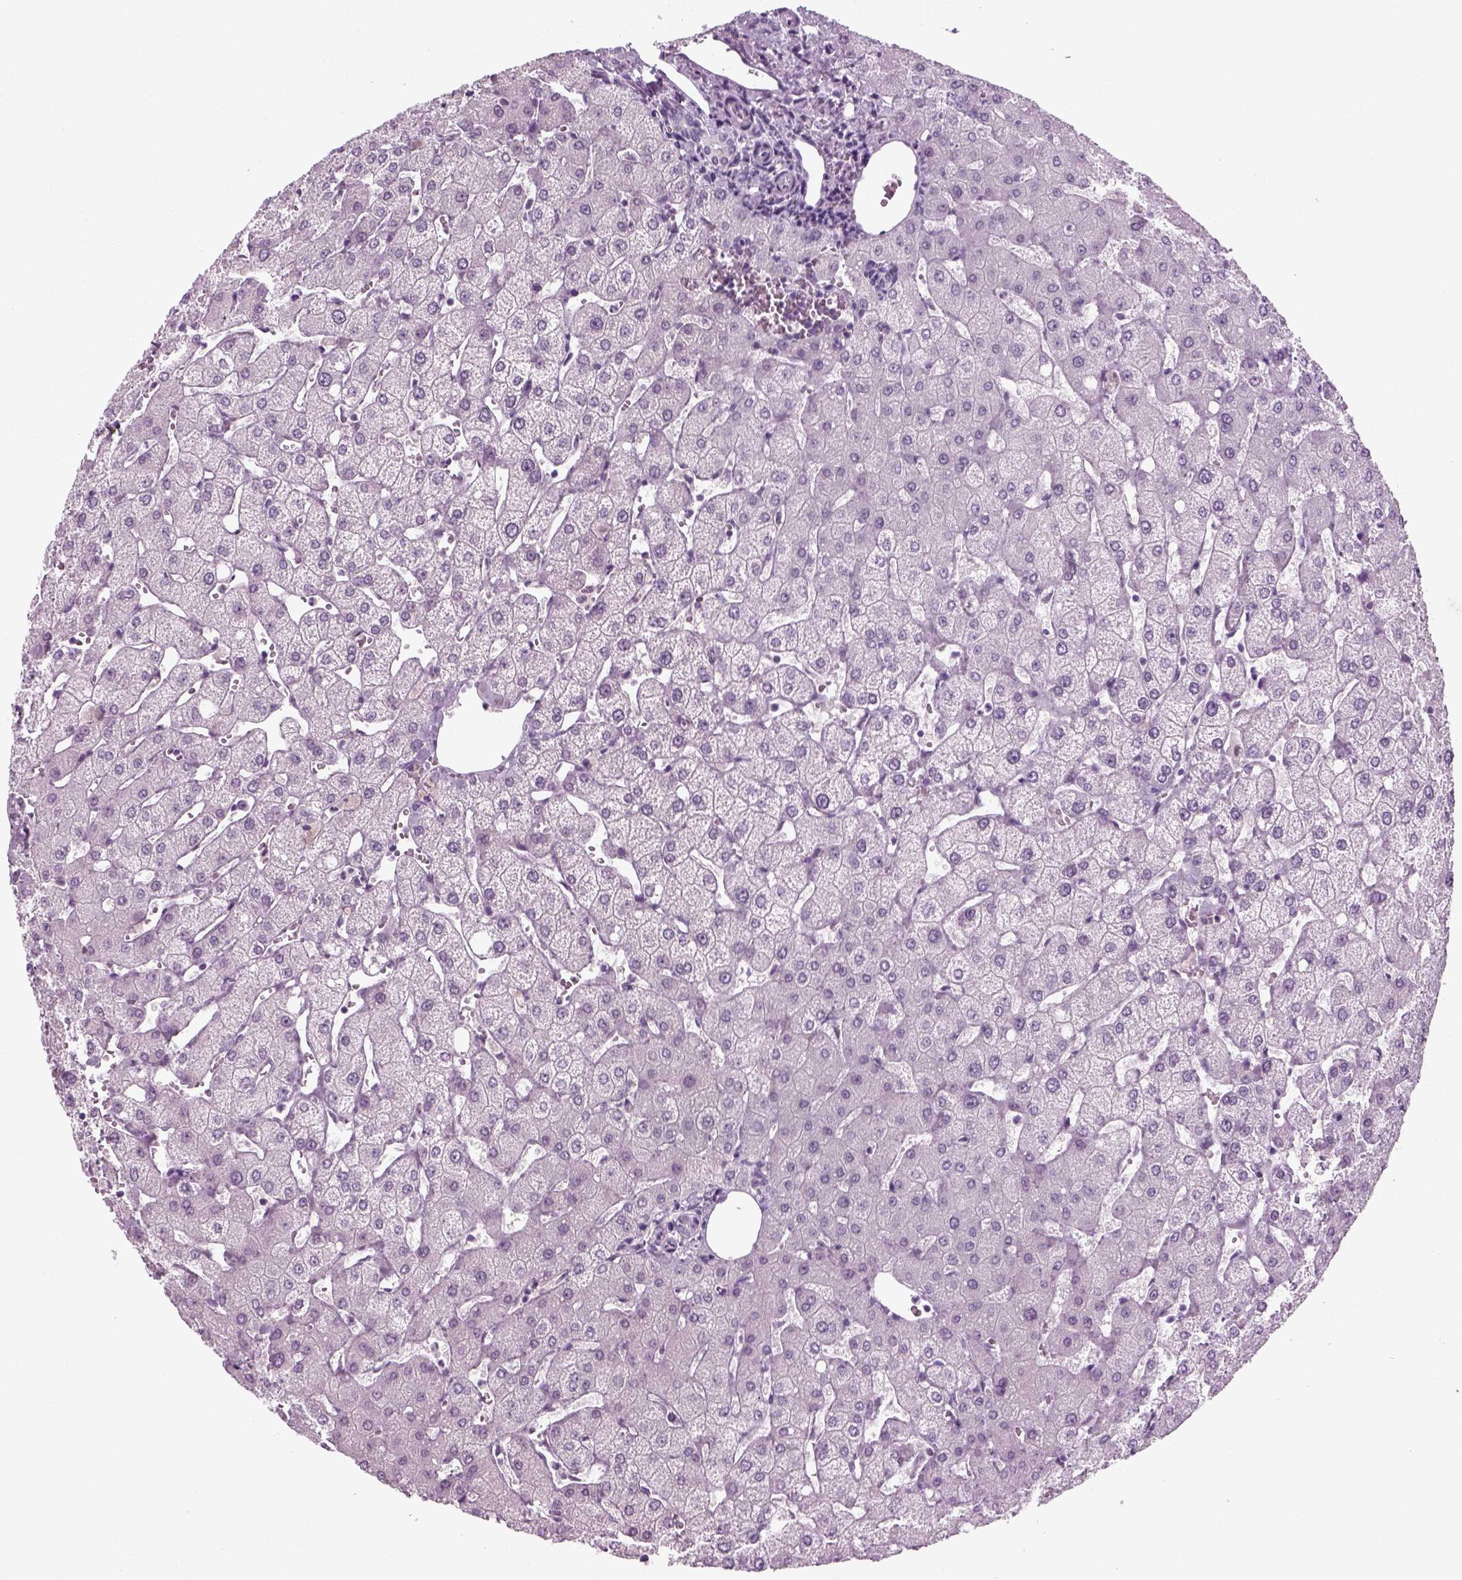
{"staining": {"intensity": "negative", "quantity": "none", "location": "none"}, "tissue": "liver", "cell_type": "Cholangiocytes", "image_type": "normal", "snomed": [{"axis": "morphology", "description": "Normal tissue, NOS"}, {"axis": "topography", "description": "Liver"}], "caption": "Immunohistochemistry (IHC) image of benign liver: human liver stained with DAB demonstrates no significant protein staining in cholangiocytes.", "gene": "KRT75", "patient": {"sex": "female", "age": 54}}